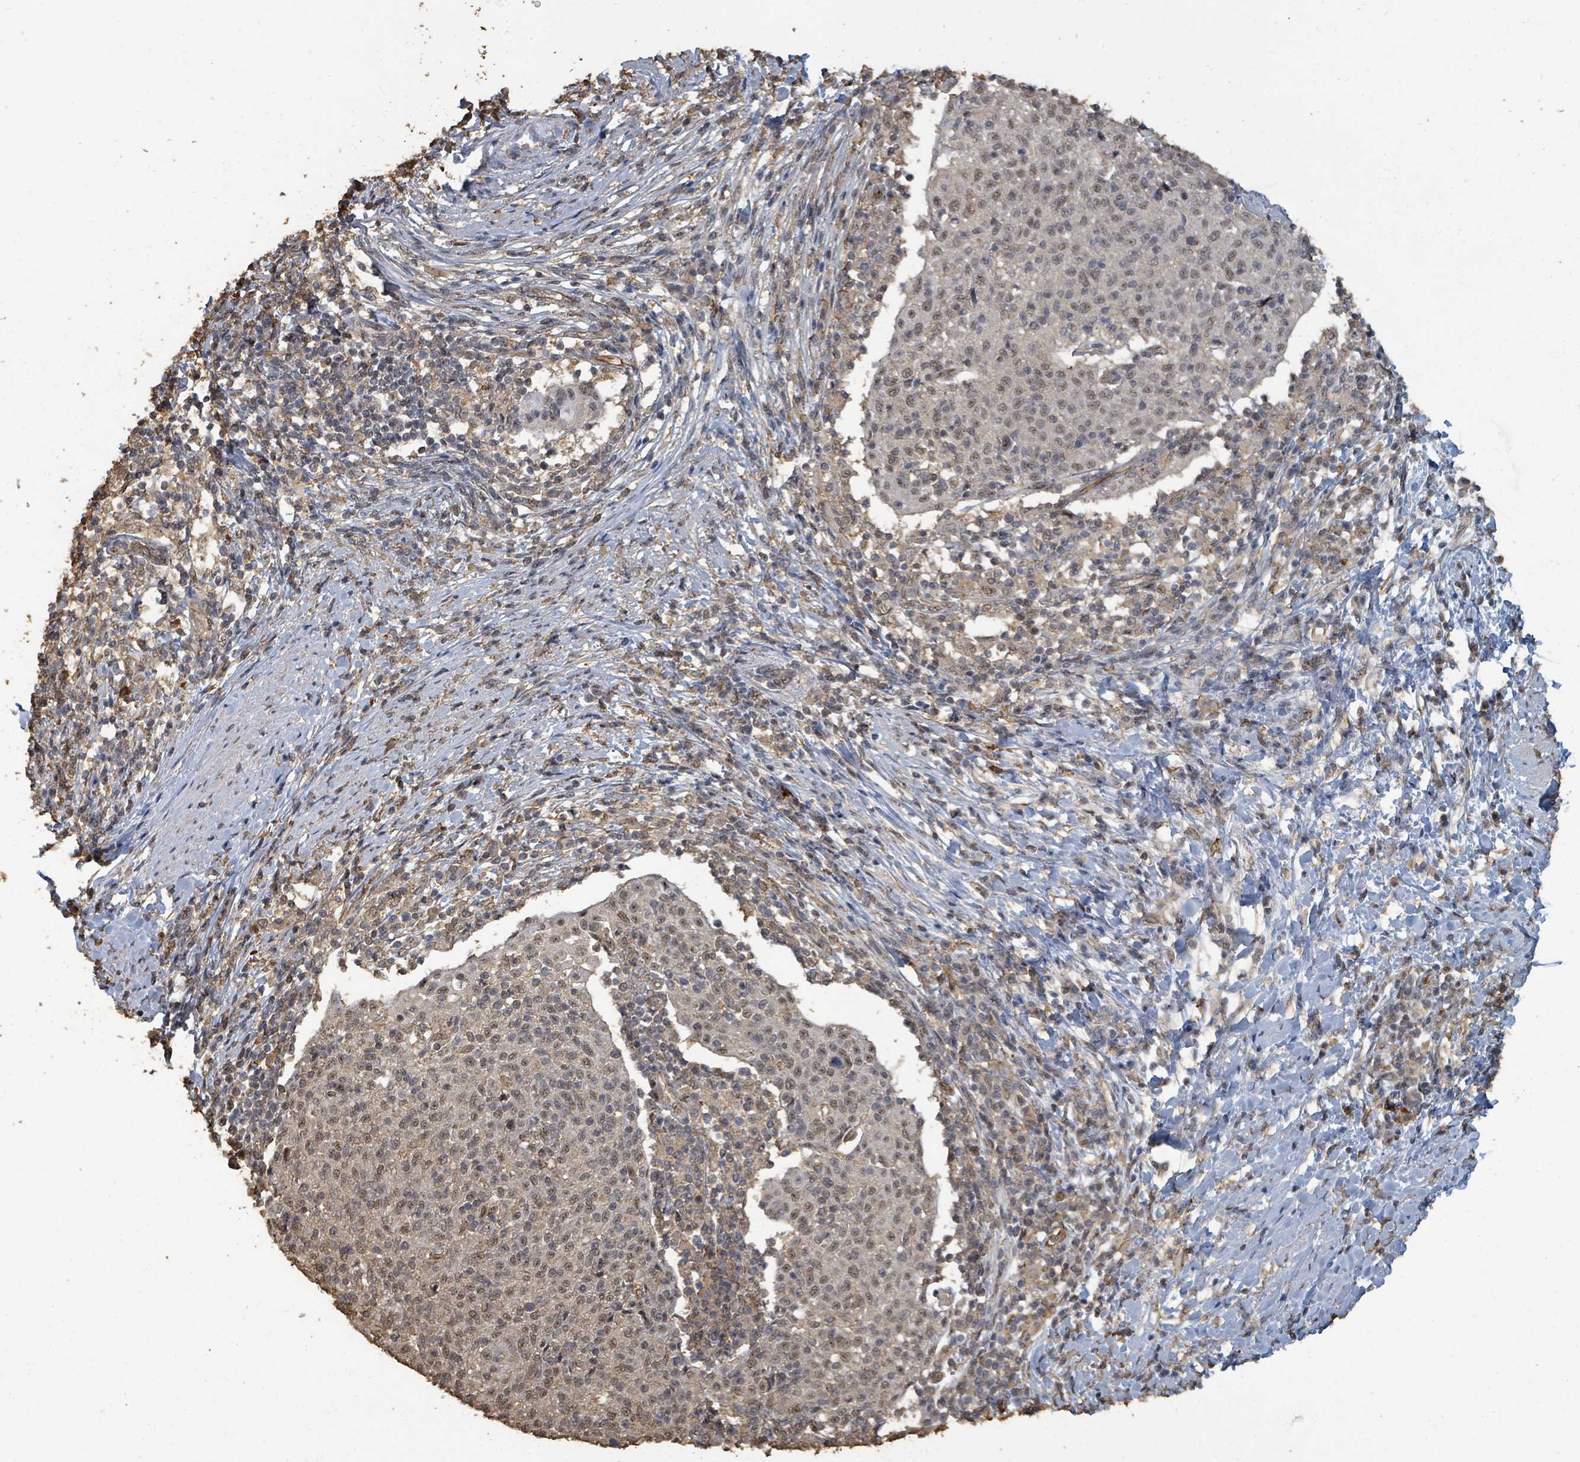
{"staining": {"intensity": "weak", "quantity": ">75%", "location": "nuclear"}, "tissue": "cervical cancer", "cell_type": "Tumor cells", "image_type": "cancer", "snomed": [{"axis": "morphology", "description": "Squamous cell carcinoma, NOS"}, {"axis": "topography", "description": "Cervix"}], "caption": "Tumor cells display weak nuclear staining in about >75% of cells in cervical cancer (squamous cell carcinoma).", "gene": "C6orf52", "patient": {"sex": "female", "age": 52}}